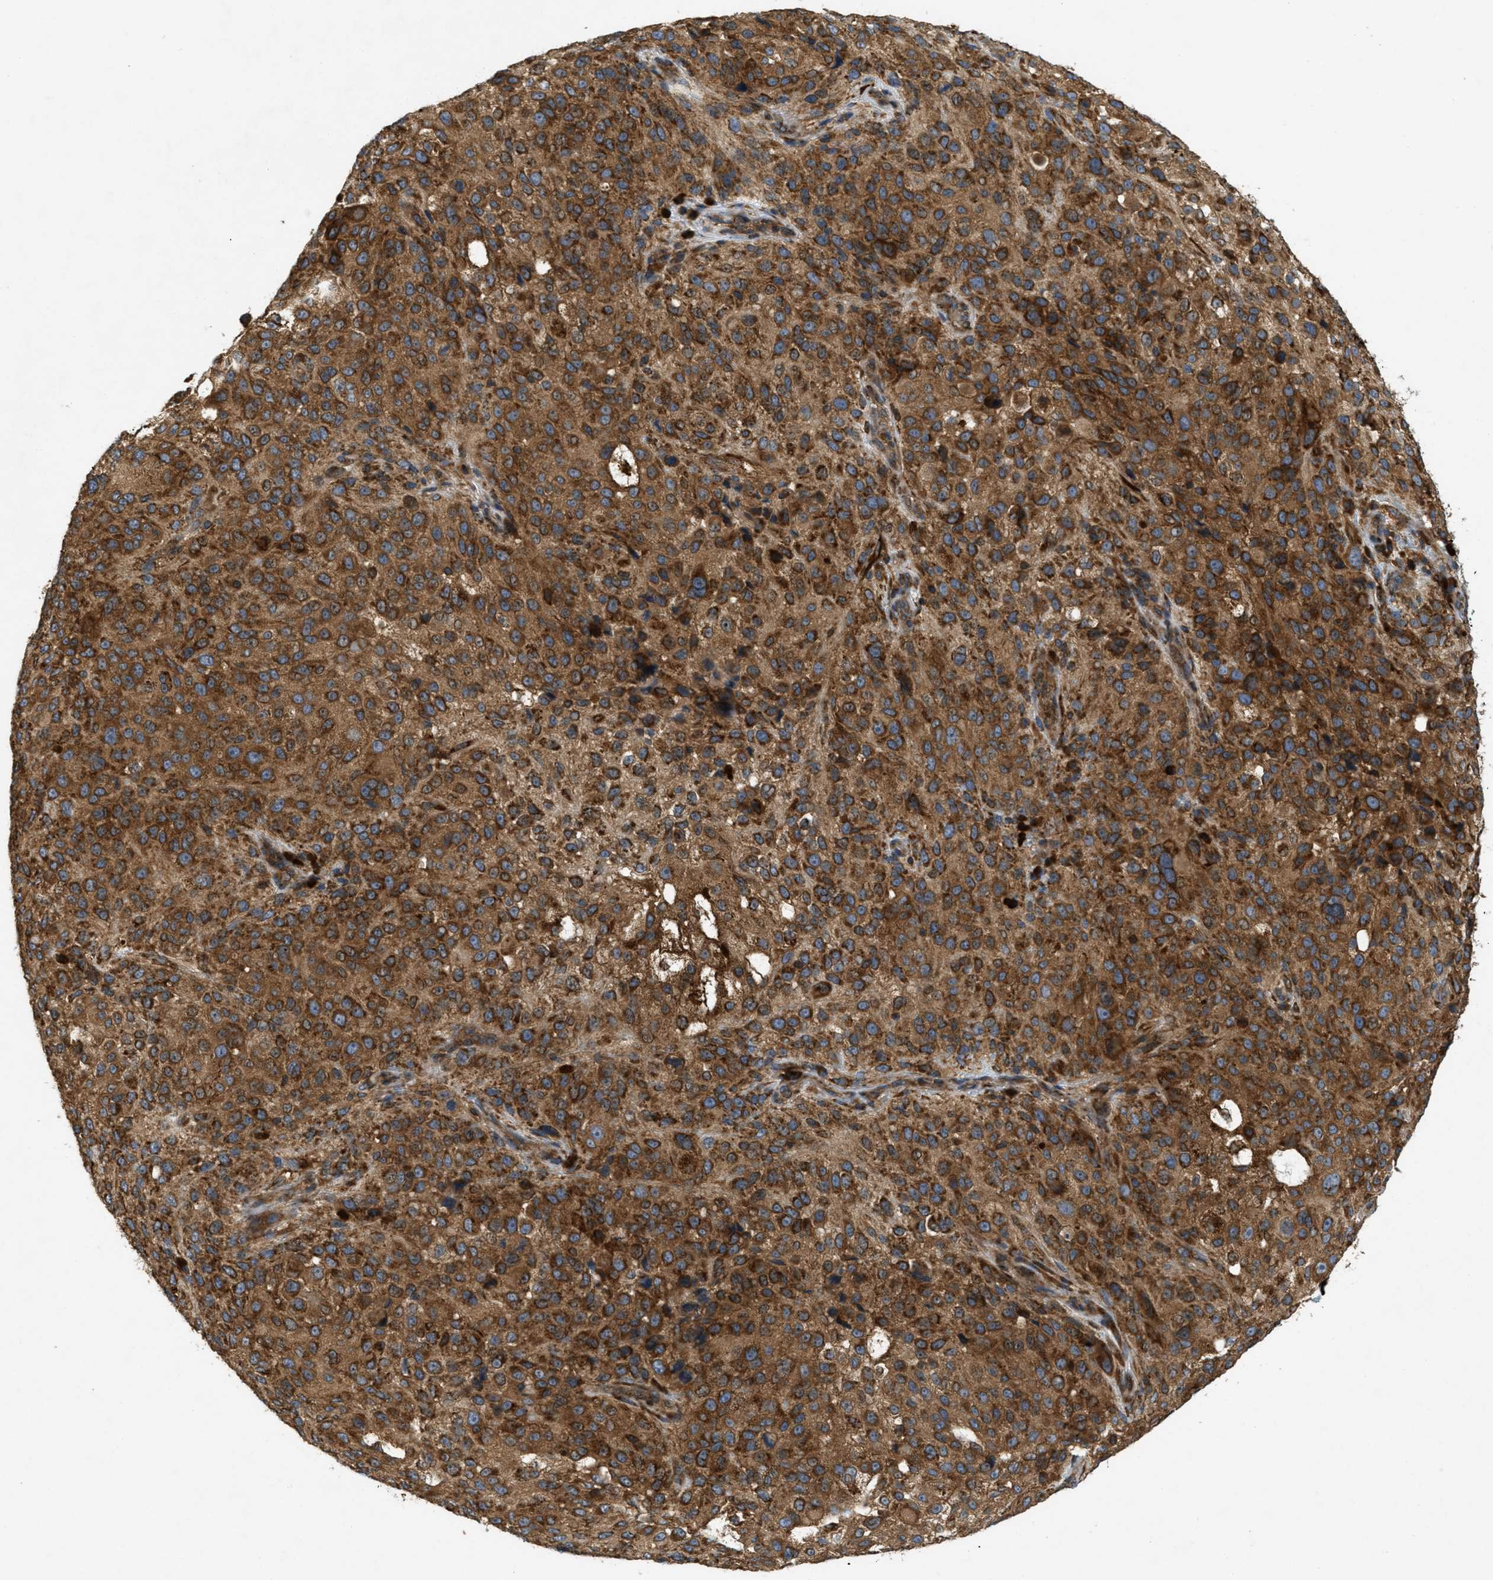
{"staining": {"intensity": "moderate", "quantity": ">75%", "location": "cytoplasmic/membranous"}, "tissue": "melanoma", "cell_type": "Tumor cells", "image_type": "cancer", "snomed": [{"axis": "morphology", "description": "Necrosis, NOS"}, {"axis": "morphology", "description": "Malignant melanoma, NOS"}, {"axis": "topography", "description": "Skin"}], "caption": "Malignant melanoma stained with a brown dye displays moderate cytoplasmic/membranous positive positivity in approximately >75% of tumor cells.", "gene": "PCDH18", "patient": {"sex": "female", "age": 87}}